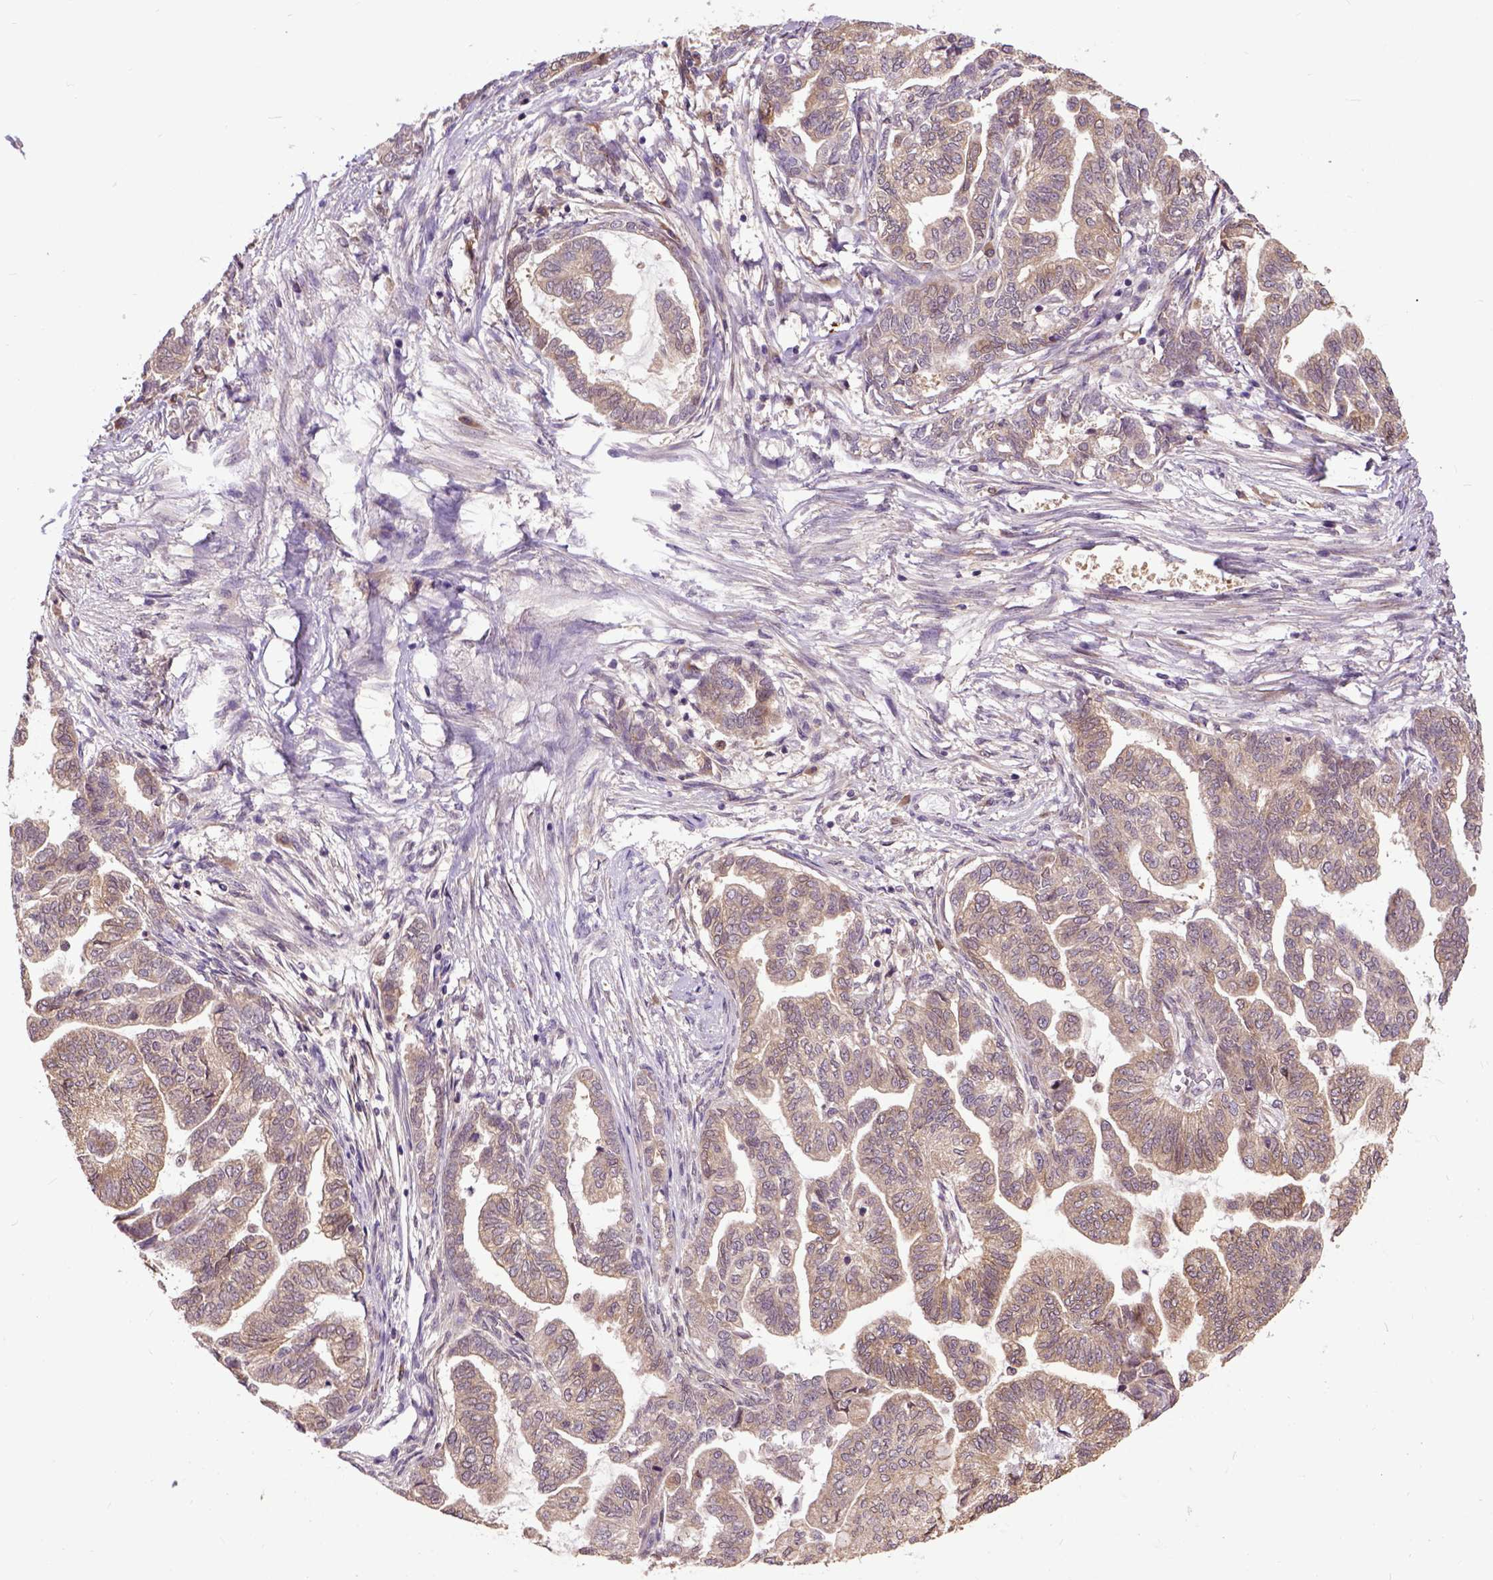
{"staining": {"intensity": "weak", "quantity": ">75%", "location": "cytoplasmic/membranous"}, "tissue": "stomach cancer", "cell_type": "Tumor cells", "image_type": "cancer", "snomed": [{"axis": "morphology", "description": "Adenocarcinoma, NOS"}, {"axis": "topography", "description": "Stomach"}], "caption": "Stomach cancer tissue shows weak cytoplasmic/membranous expression in approximately >75% of tumor cells, visualized by immunohistochemistry. Using DAB (brown) and hematoxylin (blue) stains, captured at high magnification using brightfield microscopy.", "gene": "ARL1", "patient": {"sex": "male", "age": 83}}